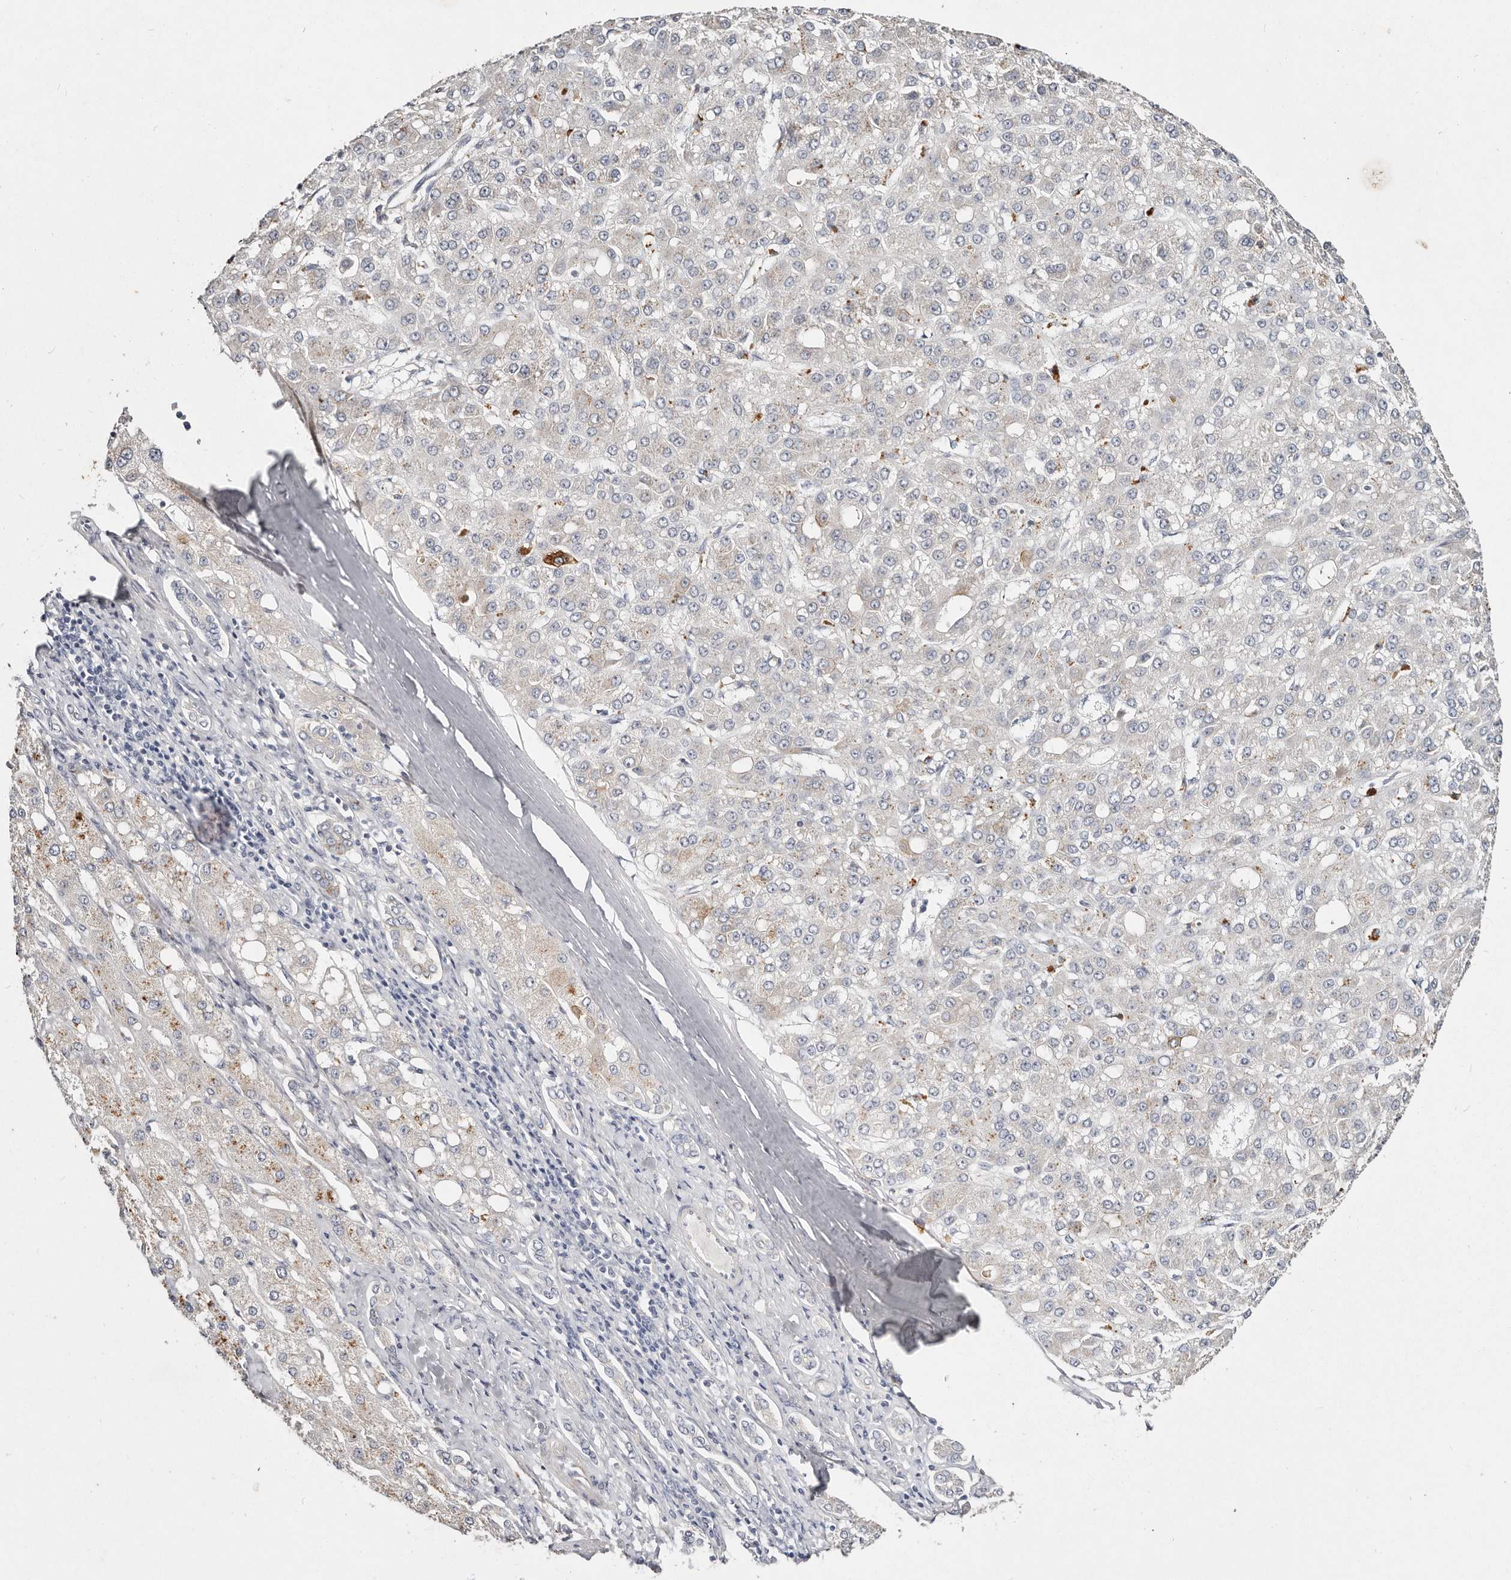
{"staining": {"intensity": "negative", "quantity": "none", "location": "none"}, "tissue": "liver cancer", "cell_type": "Tumor cells", "image_type": "cancer", "snomed": [{"axis": "morphology", "description": "Carcinoma, Hepatocellular, NOS"}, {"axis": "topography", "description": "Liver"}], "caption": "This micrograph is of hepatocellular carcinoma (liver) stained with immunohistochemistry to label a protein in brown with the nuclei are counter-stained blue. There is no positivity in tumor cells.", "gene": "VIPAS39", "patient": {"sex": "male", "age": 67}}